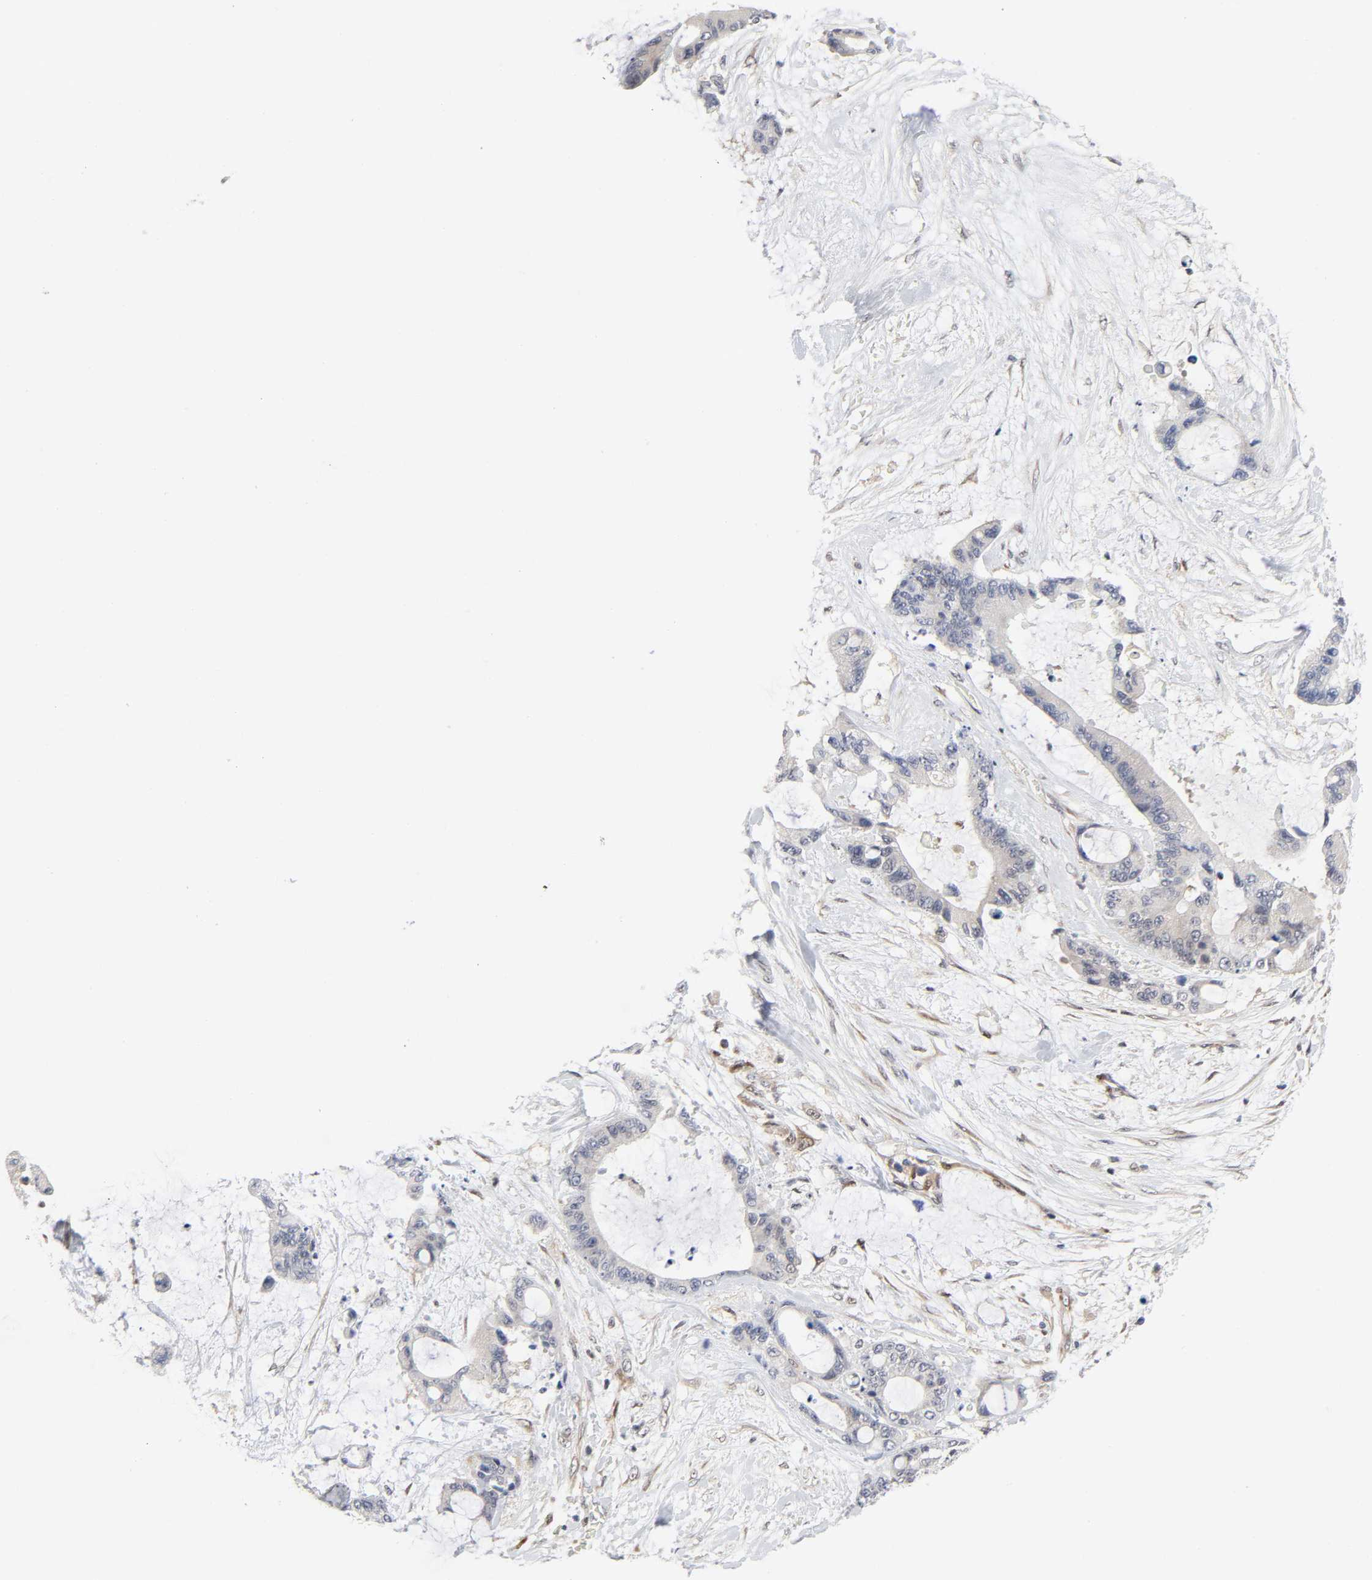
{"staining": {"intensity": "negative", "quantity": "none", "location": "none"}, "tissue": "liver cancer", "cell_type": "Tumor cells", "image_type": "cancer", "snomed": [{"axis": "morphology", "description": "Cholangiocarcinoma"}, {"axis": "topography", "description": "Liver"}], "caption": "The micrograph exhibits no significant staining in tumor cells of cholangiocarcinoma (liver).", "gene": "PTEN", "patient": {"sex": "female", "age": 73}}